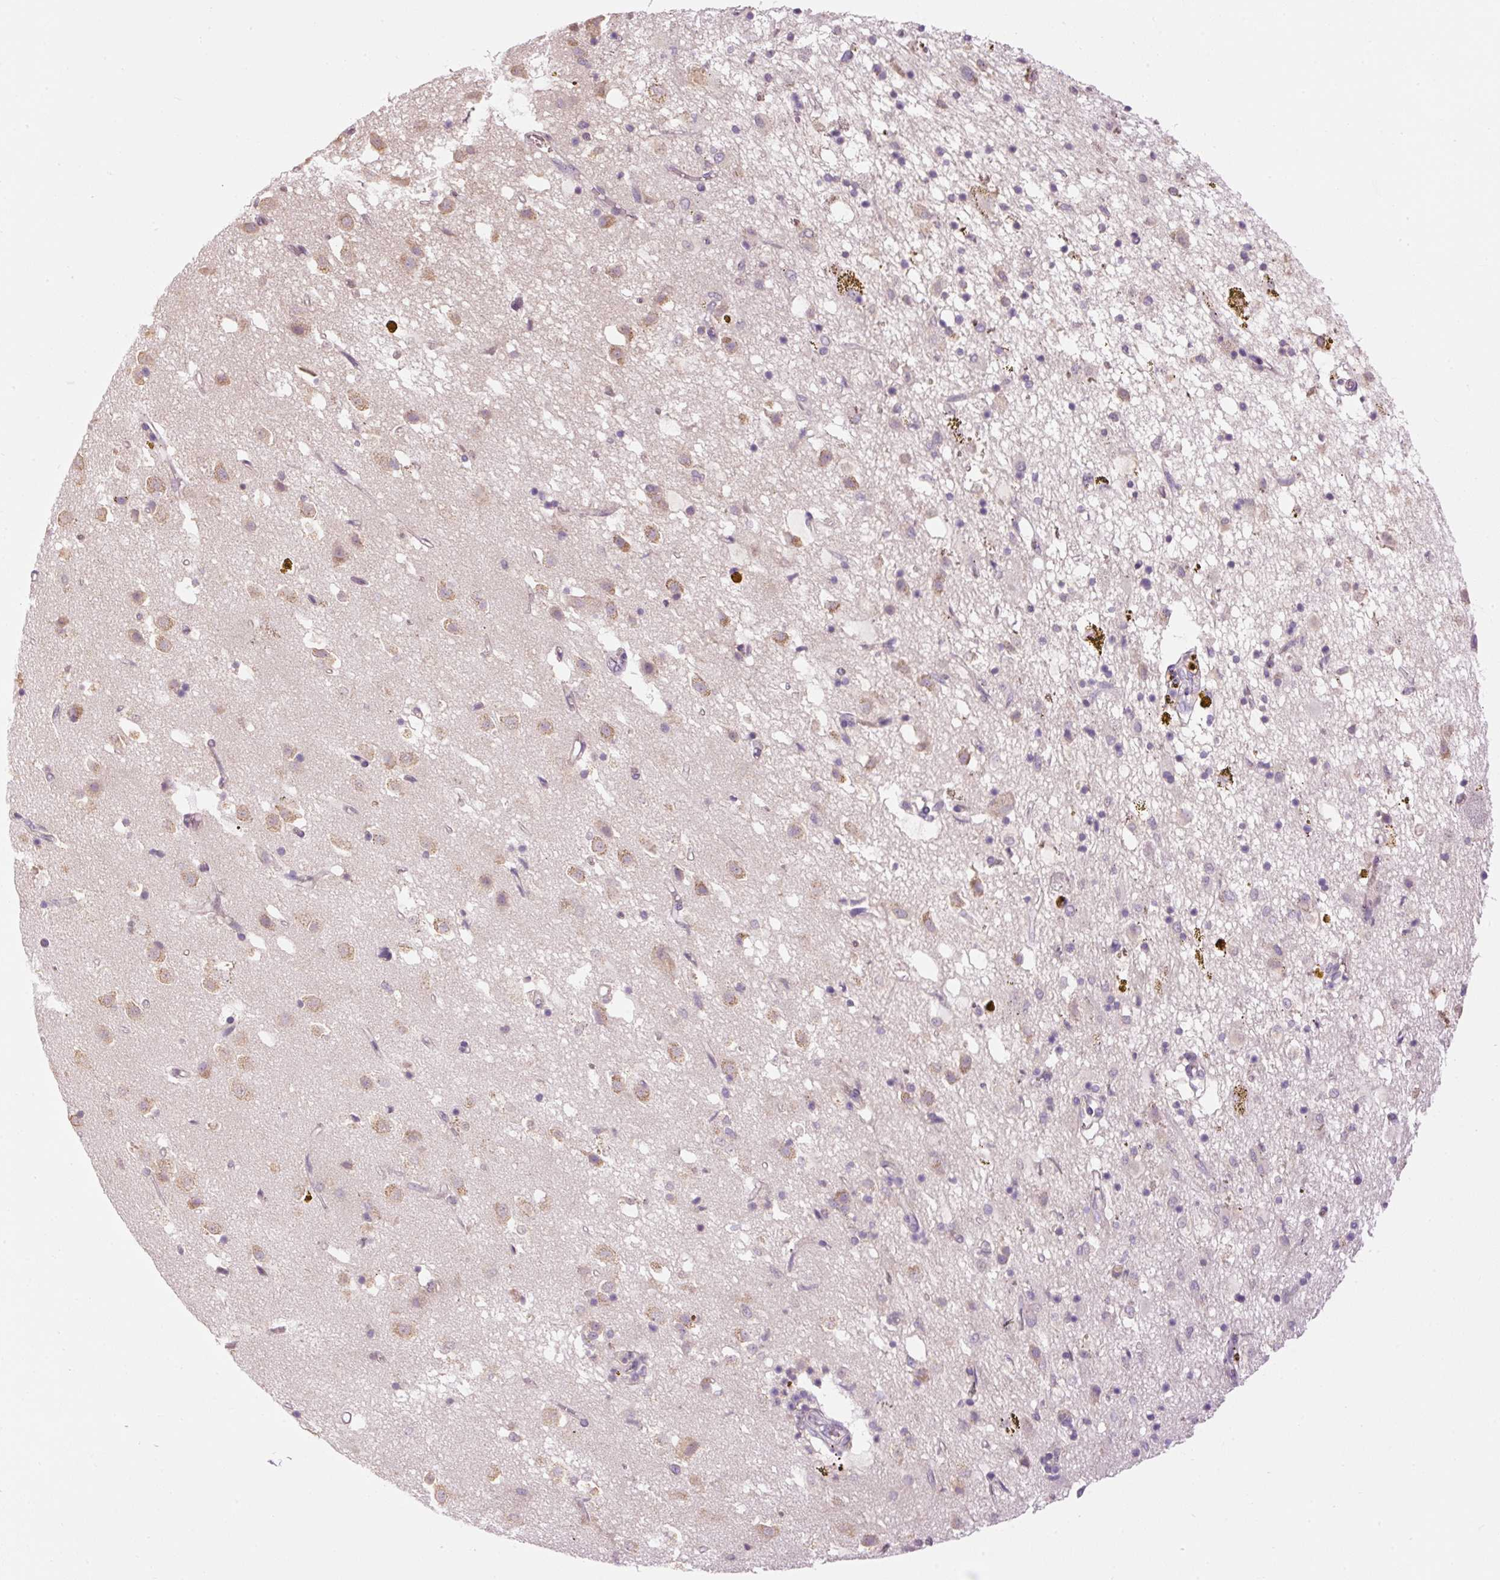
{"staining": {"intensity": "negative", "quantity": "none", "location": "none"}, "tissue": "caudate", "cell_type": "Glial cells", "image_type": "normal", "snomed": [{"axis": "morphology", "description": "Normal tissue, NOS"}, {"axis": "topography", "description": "Lateral ventricle wall"}], "caption": "A histopathology image of caudate stained for a protein reveals no brown staining in glial cells. The staining is performed using DAB (3,3'-diaminobenzidine) brown chromogen with nuclei counter-stained in using hematoxylin.", "gene": "PNPLA5", "patient": {"sex": "male", "age": 58}}